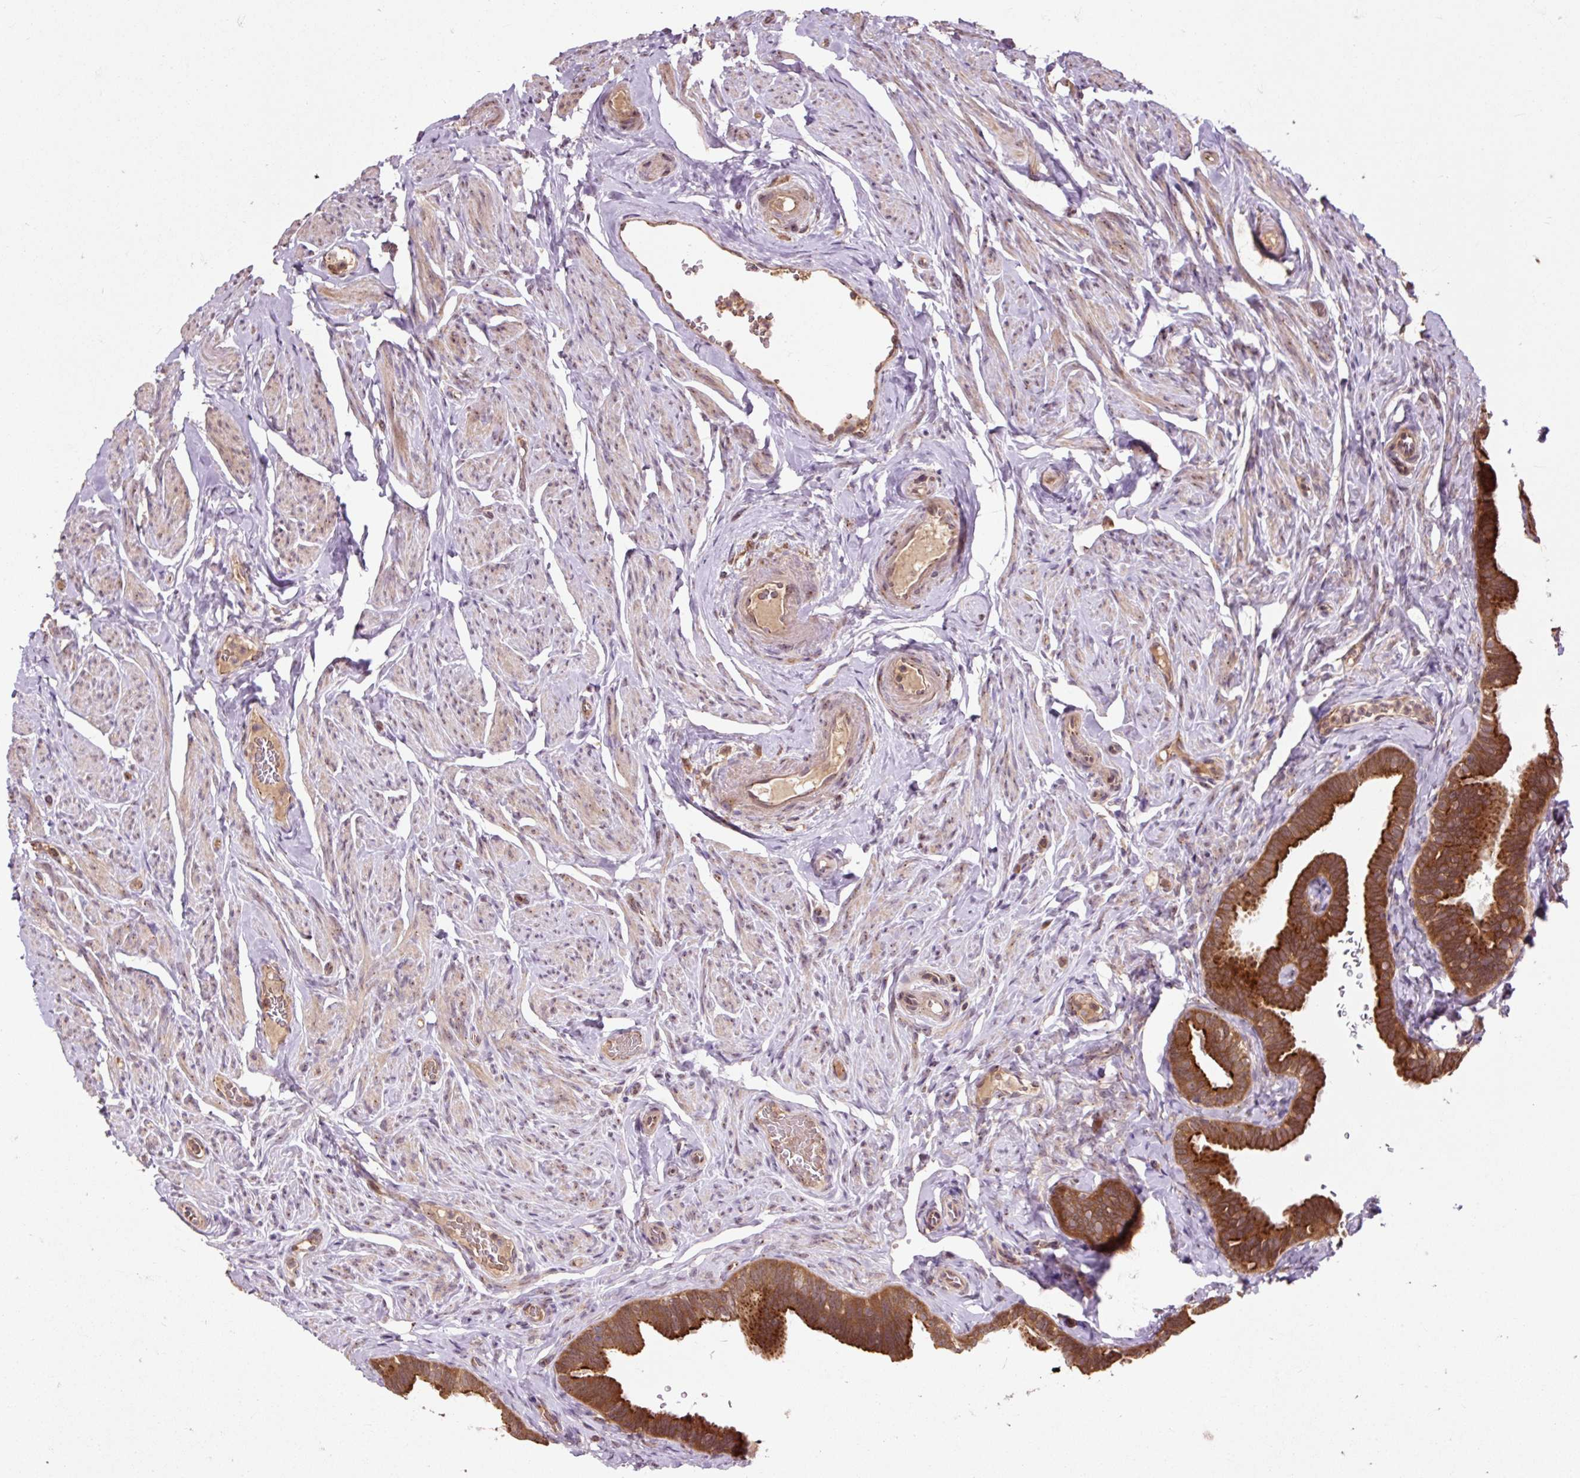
{"staining": {"intensity": "strong", "quantity": ">75%", "location": "cytoplasmic/membranous"}, "tissue": "fallopian tube", "cell_type": "Glandular cells", "image_type": "normal", "snomed": [{"axis": "morphology", "description": "Normal tissue, NOS"}, {"axis": "topography", "description": "Fallopian tube"}], "caption": "DAB immunohistochemical staining of benign fallopian tube displays strong cytoplasmic/membranous protein staining in approximately >75% of glandular cells.", "gene": "MMS19", "patient": {"sex": "female", "age": 65}}